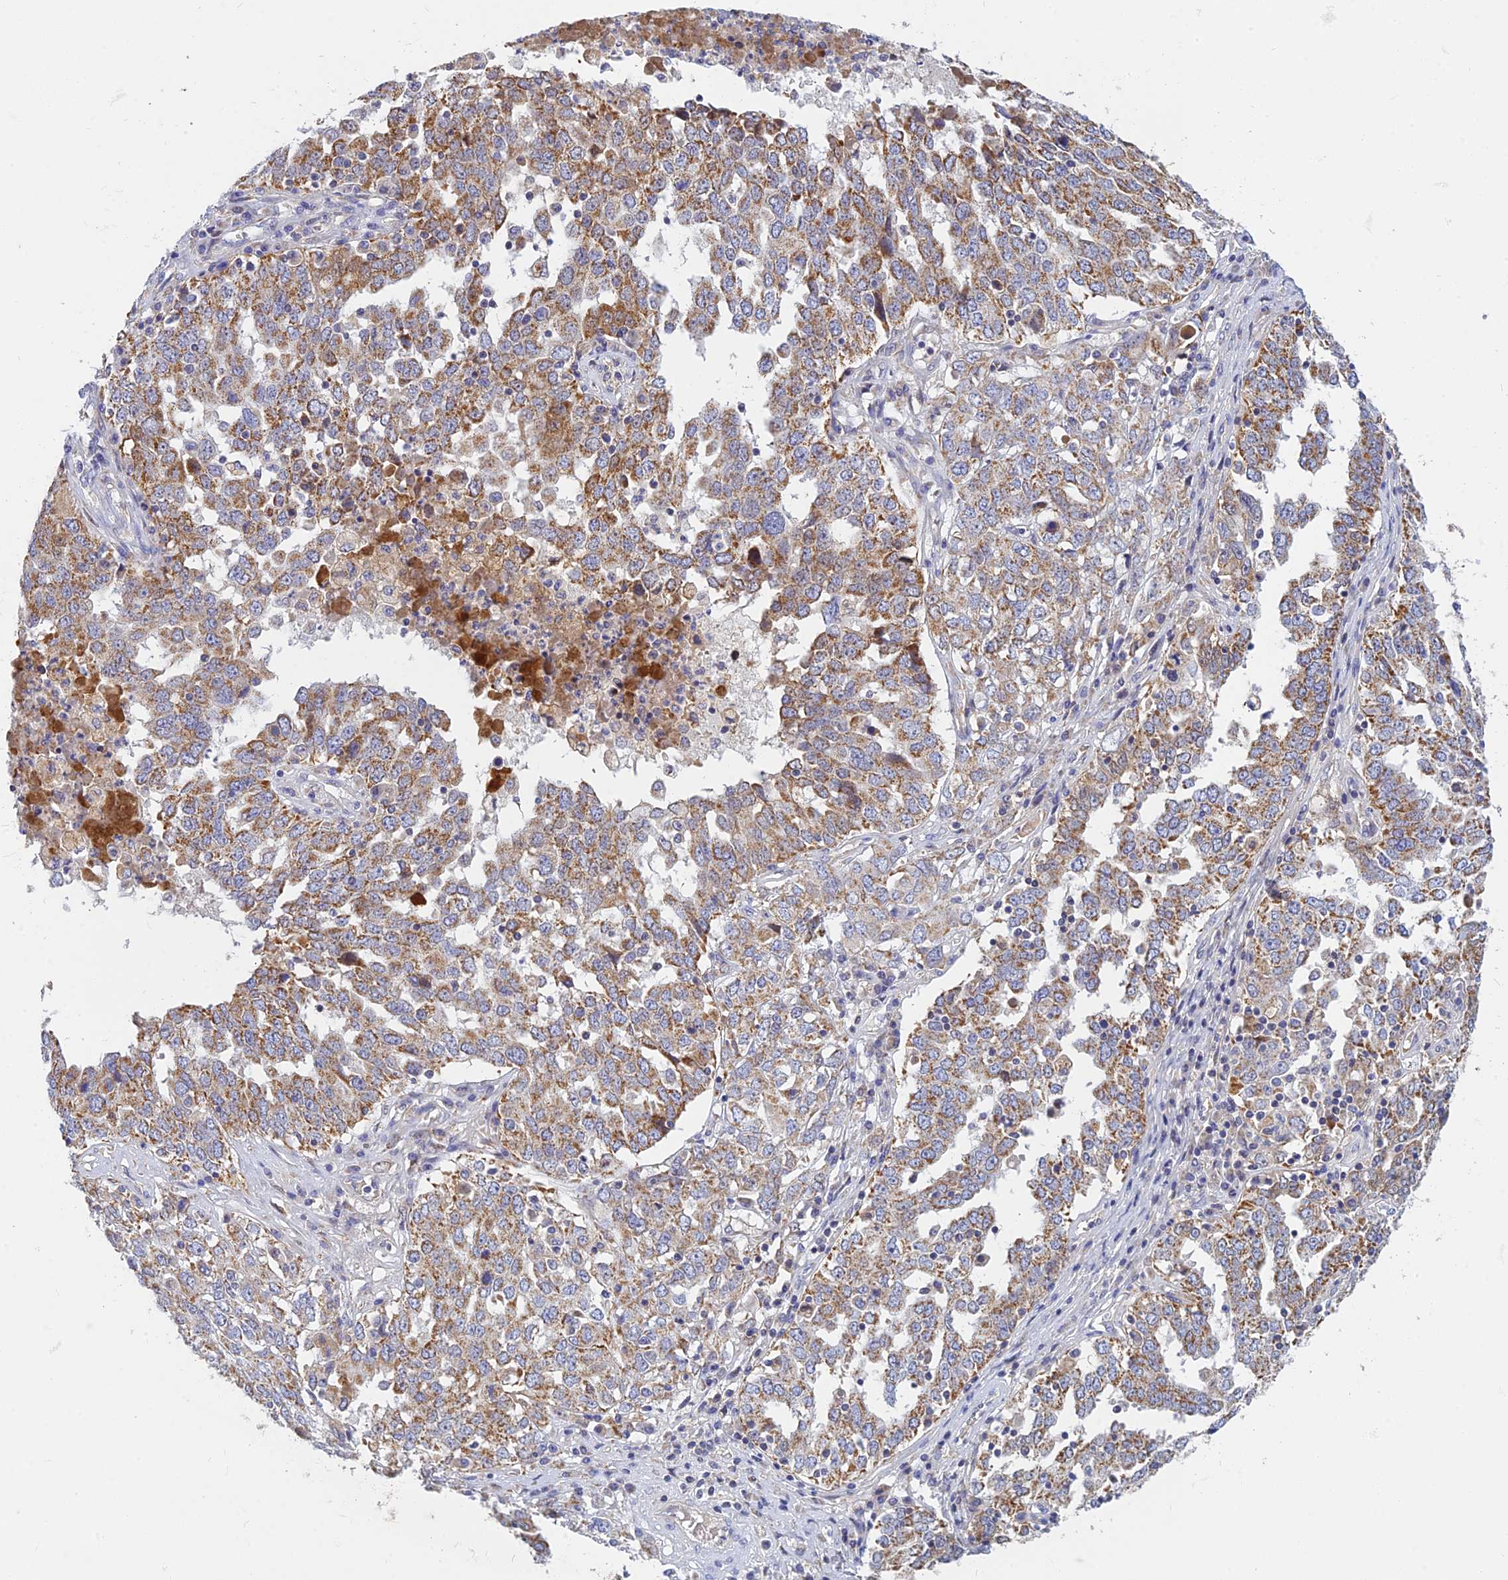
{"staining": {"intensity": "moderate", "quantity": ">75%", "location": "cytoplasmic/membranous"}, "tissue": "ovarian cancer", "cell_type": "Tumor cells", "image_type": "cancer", "snomed": [{"axis": "morphology", "description": "Carcinoma, endometroid"}, {"axis": "topography", "description": "Ovary"}], "caption": "Immunohistochemical staining of ovarian cancer (endometroid carcinoma) reveals medium levels of moderate cytoplasmic/membranous protein expression in approximately >75% of tumor cells. (DAB IHC, brown staining for protein, blue staining for nuclei).", "gene": "CACNA1B", "patient": {"sex": "female", "age": 62}}